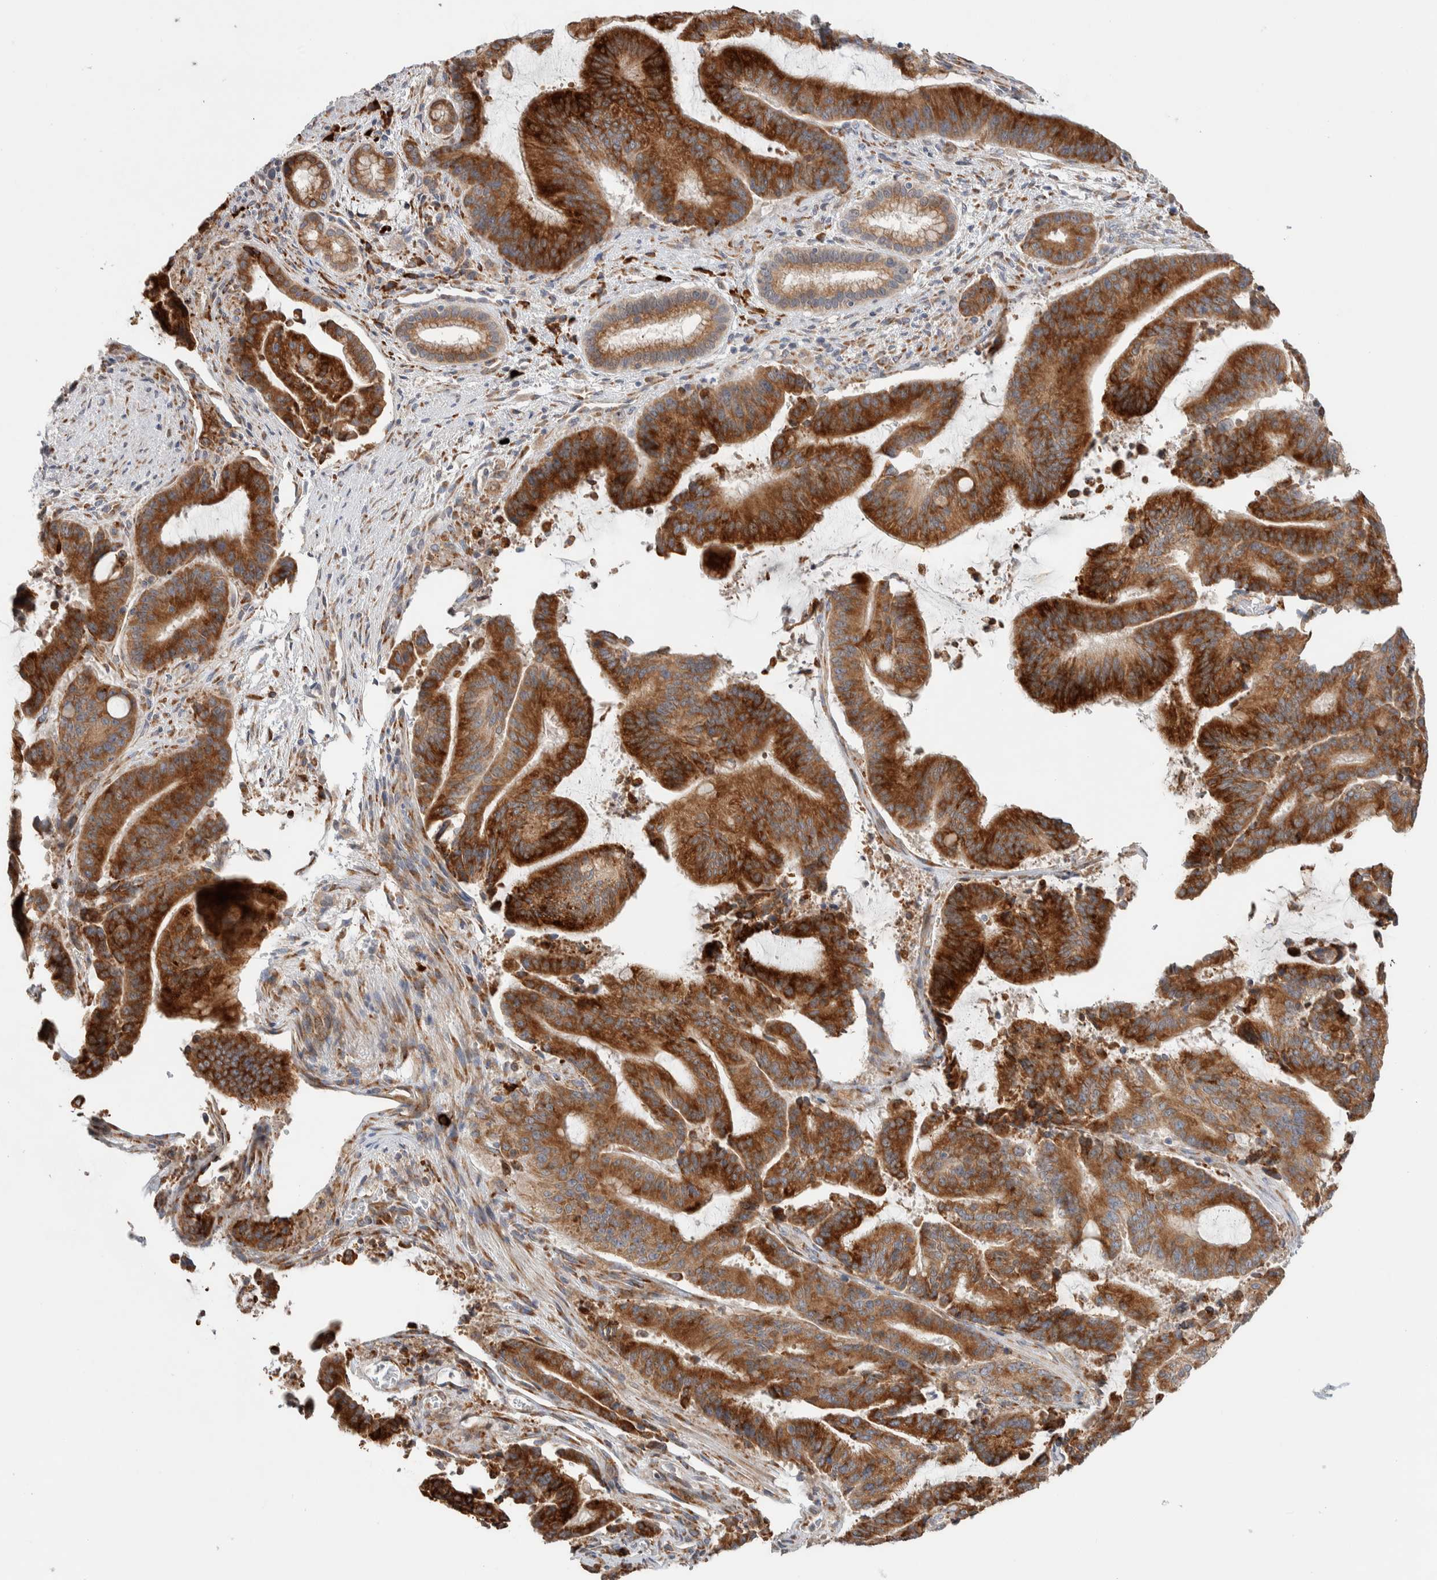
{"staining": {"intensity": "strong", "quantity": ">75%", "location": "cytoplasmic/membranous"}, "tissue": "liver cancer", "cell_type": "Tumor cells", "image_type": "cancer", "snomed": [{"axis": "morphology", "description": "Normal tissue, NOS"}, {"axis": "morphology", "description": "Cholangiocarcinoma"}, {"axis": "topography", "description": "Liver"}, {"axis": "topography", "description": "Peripheral nerve tissue"}], "caption": "High-magnification brightfield microscopy of cholangiocarcinoma (liver) stained with DAB (brown) and counterstained with hematoxylin (blue). tumor cells exhibit strong cytoplasmic/membranous expression is seen in approximately>75% of cells.", "gene": "ADCY8", "patient": {"sex": "female", "age": 73}}